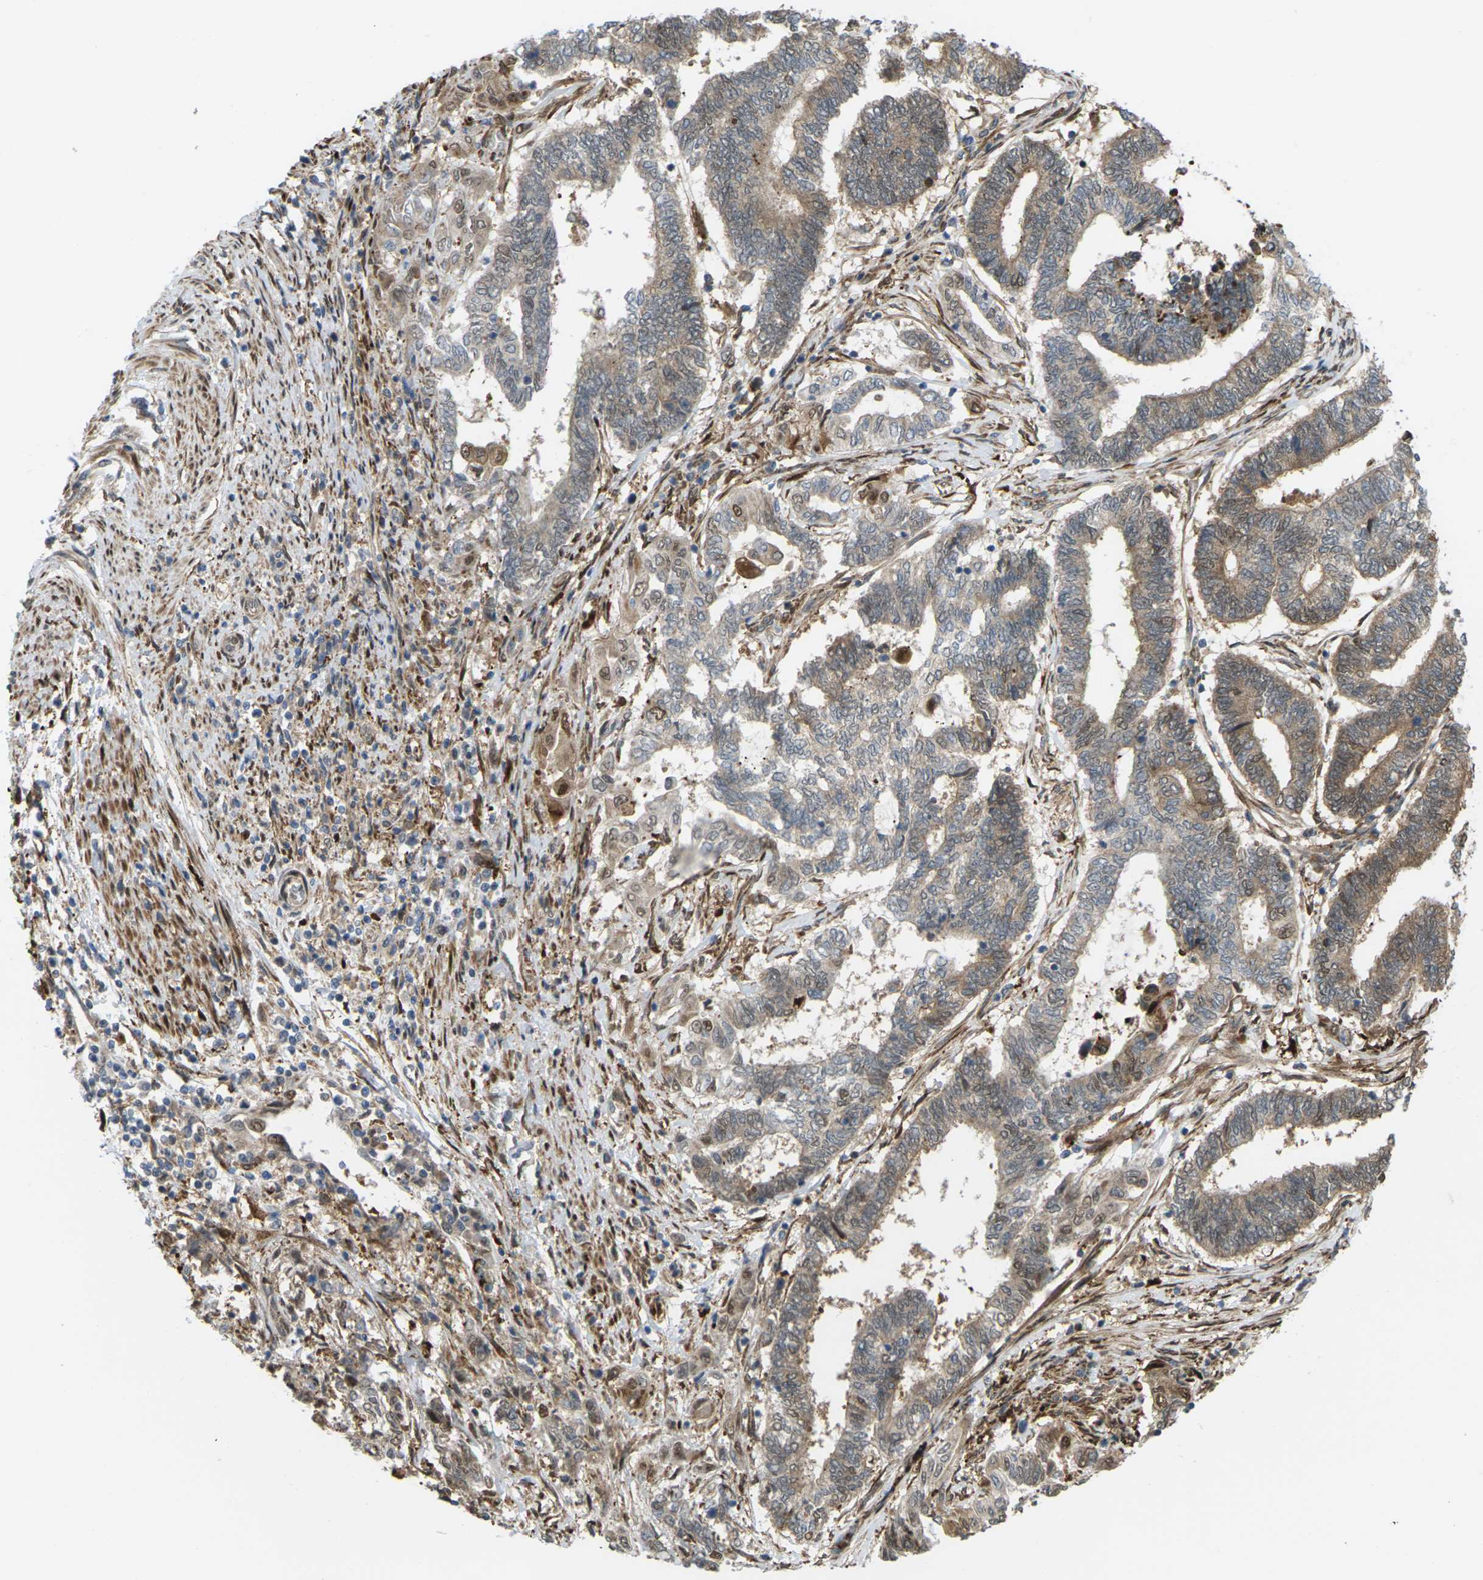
{"staining": {"intensity": "moderate", "quantity": ">75%", "location": "cytoplasmic/membranous,nuclear"}, "tissue": "endometrial cancer", "cell_type": "Tumor cells", "image_type": "cancer", "snomed": [{"axis": "morphology", "description": "Adenocarcinoma, NOS"}, {"axis": "topography", "description": "Uterus"}, {"axis": "topography", "description": "Endometrium"}], "caption": "Protein analysis of endometrial cancer (adenocarcinoma) tissue reveals moderate cytoplasmic/membranous and nuclear staining in about >75% of tumor cells. The staining is performed using DAB brown chromogen to label protein expression. The nuclei are counter-stained blue using hematoxylin.", "gene": "ROBO1", "patient": {"sex": "female", "age": 70}}